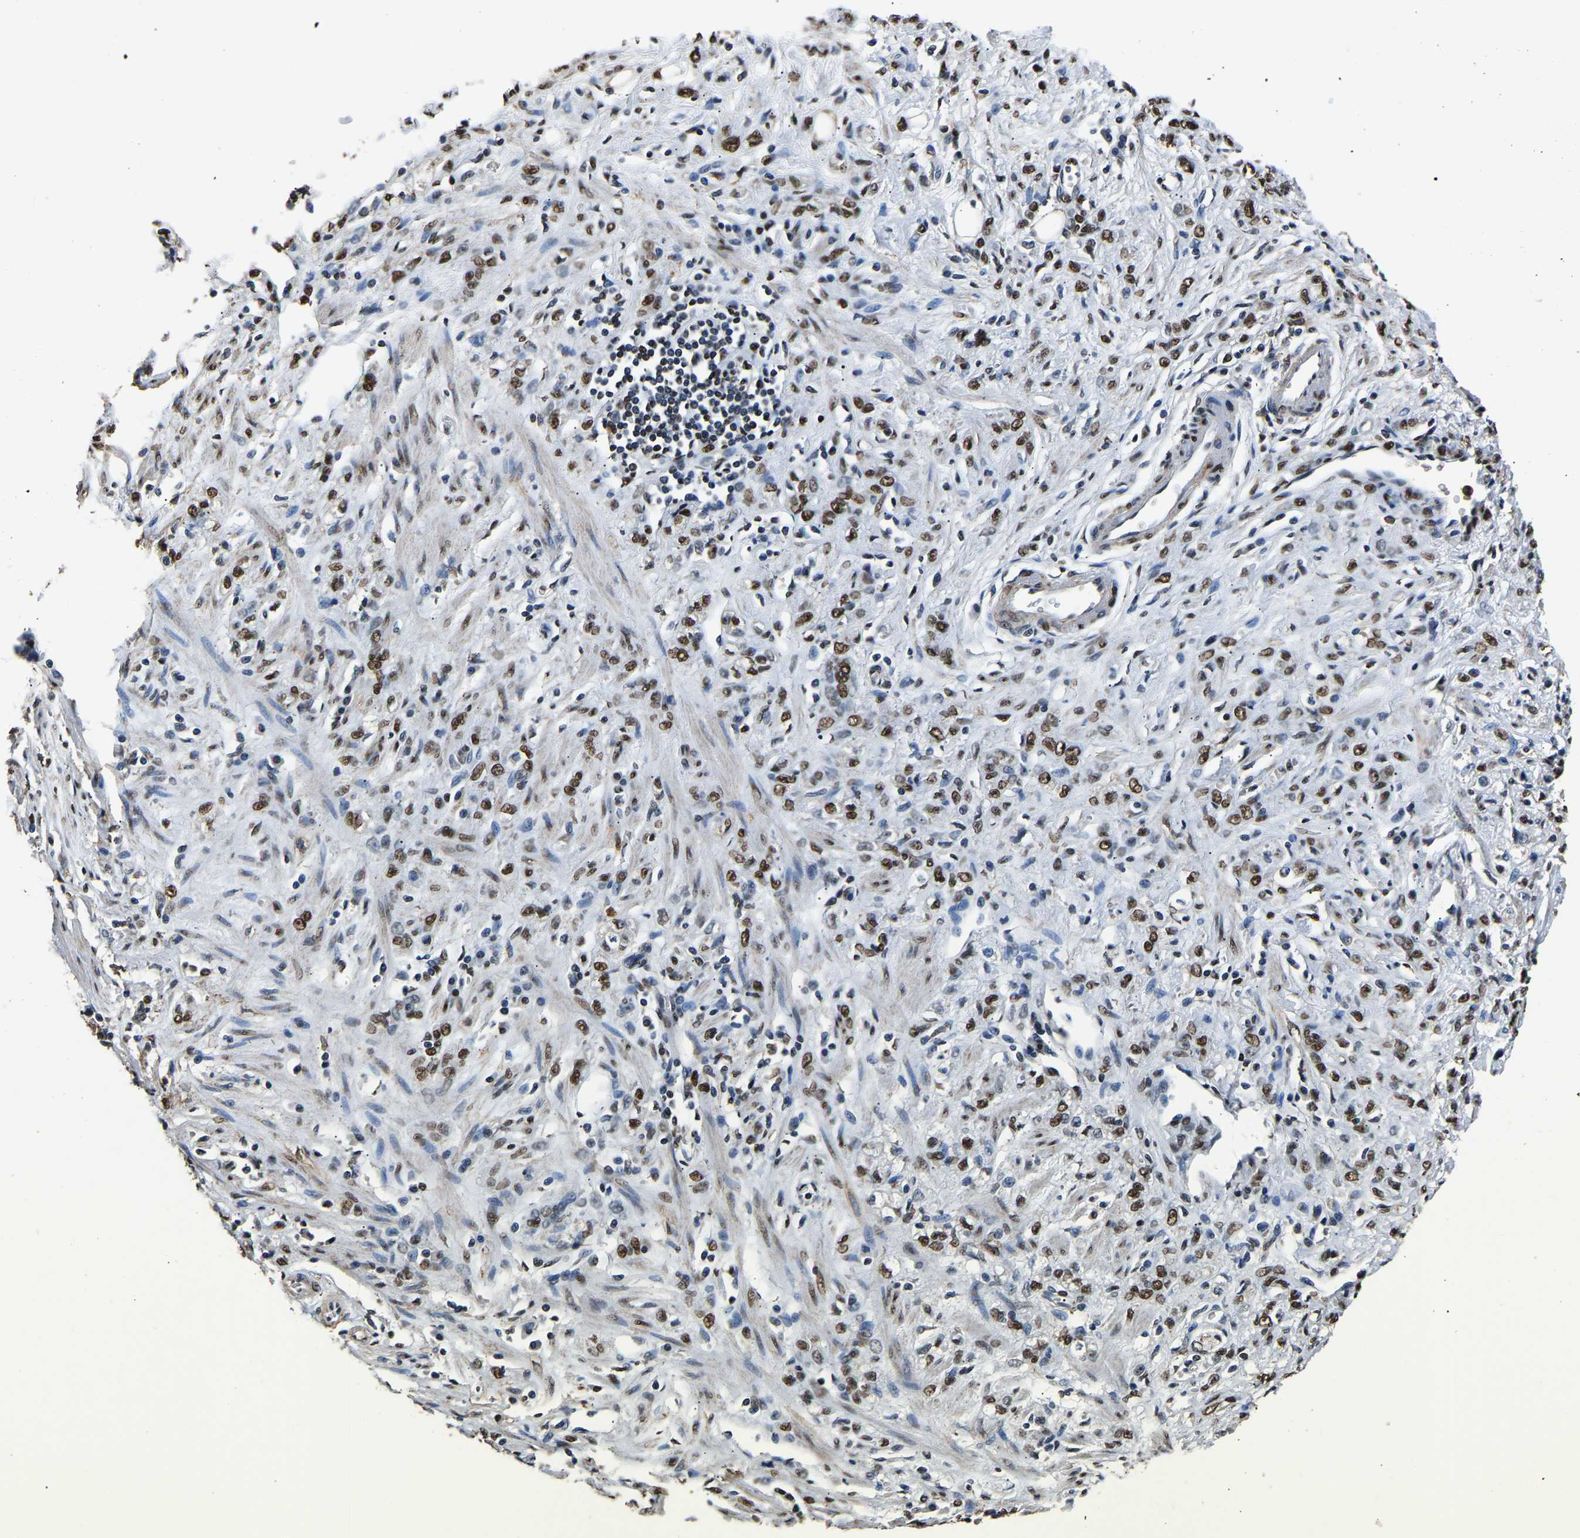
{"staining": {"intensity": "moderate", "quantity": ">75%", "location": "nuclear"}, "tissue": "stomach cancer", "cell_type": "Tumor cells", "image_type": "cancer", "snomed": [{"axis": "morphology", "description": "Normal tissue, NOS"}, {"axis": "morphology", "description": "Adenocarcinoma, NOS"}, {"axis": "topography", "description": "Stomach"}], "caption": "DAB immunohistochemical staining of stomach cancer (adenocarcinoma) shows moderate nuclear protein staining in about >75% of tumor cells.", "gene": "SAFB", "patient": {"sex": "male", "age": 82}}